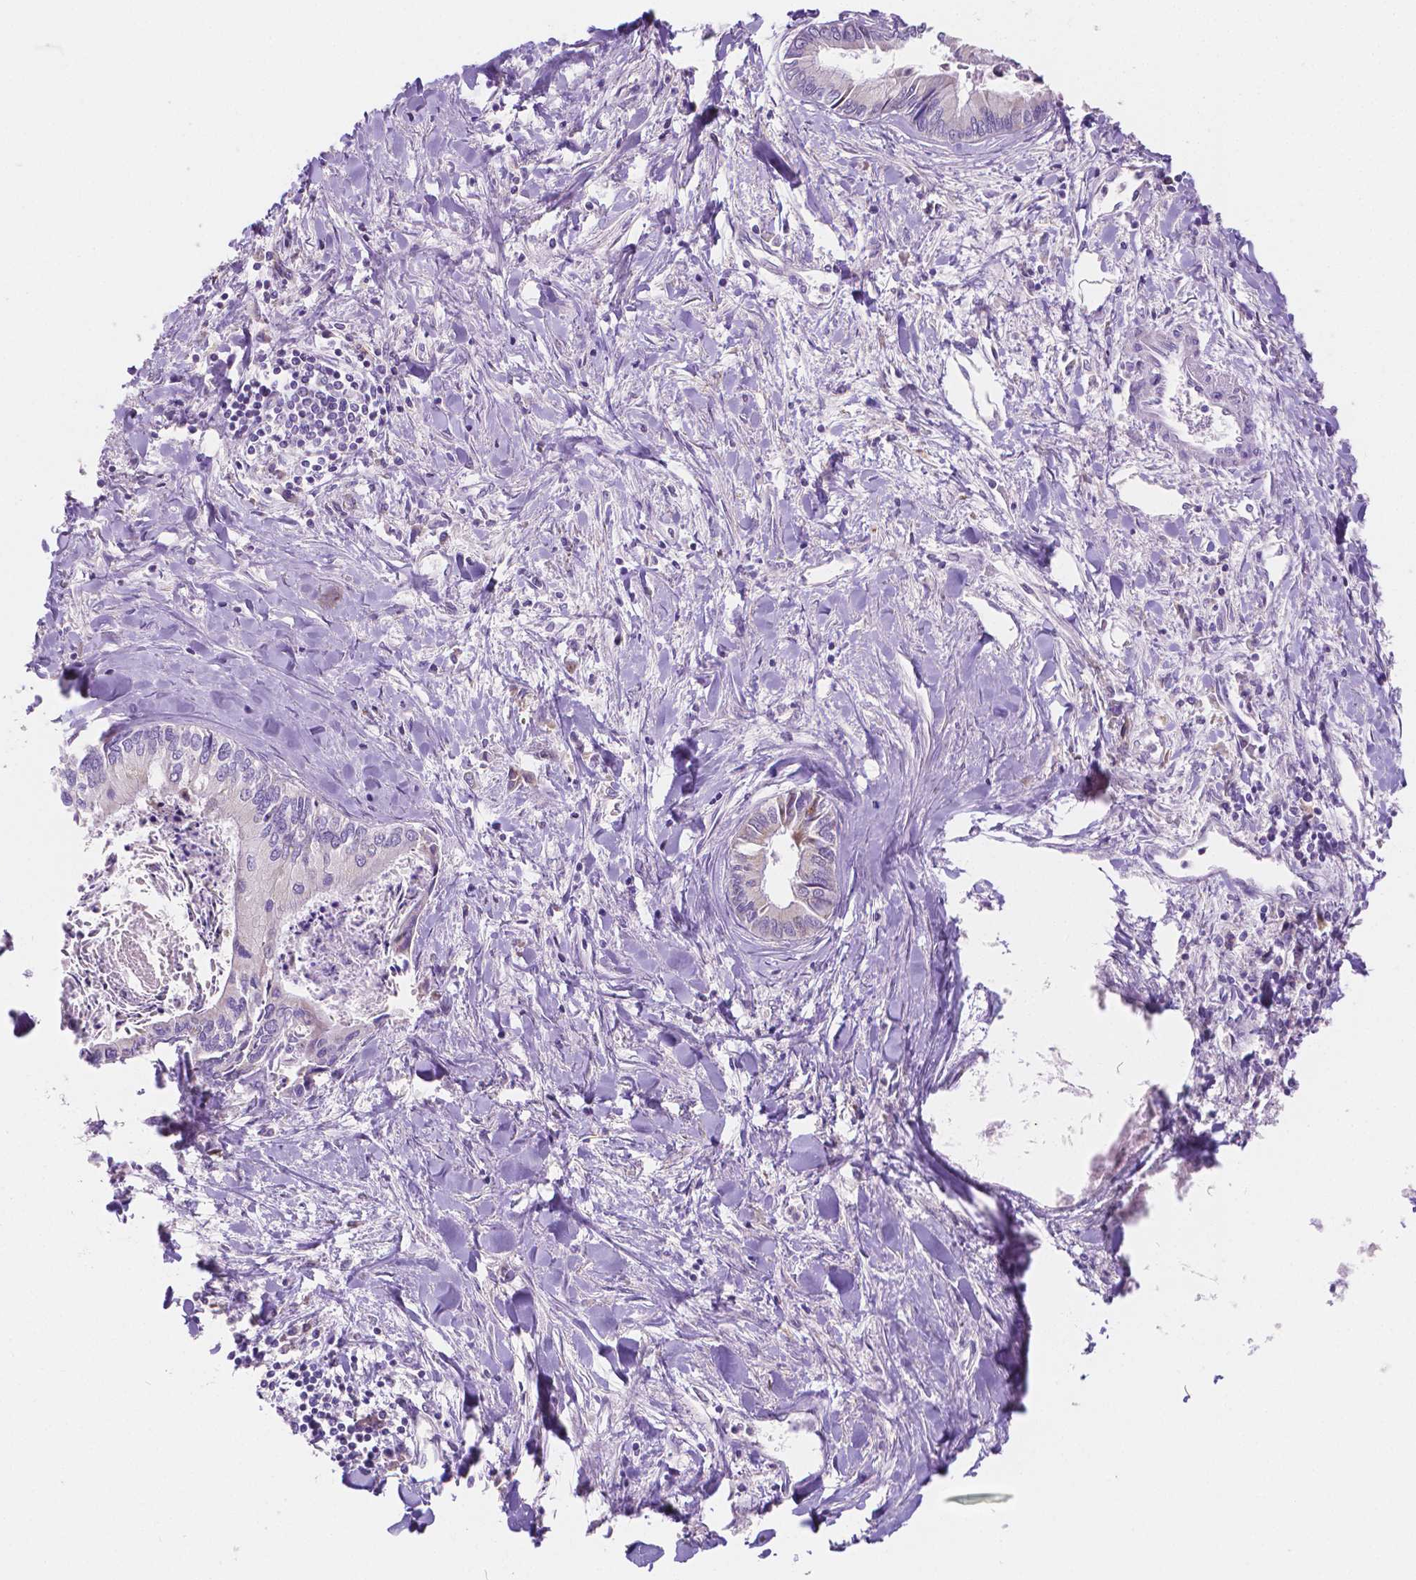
{"staining": {"intensity": "negative", "quantity": "none", "location": "none"}, "tissue": "liver cancer", "cell_type": "Tumor cells", "image_type": "cancer", "snomed": [{"axis": "morphology", "description": "Cholangiocarcinoma"}, {"axis": "topography", "description": "Liver"}], "caption": "An image of human liver cholangiocarcinoma is negative for staining in tumor cells.", "gene": "TMEM130", "patient": {"sex": "male", "age": 66}}